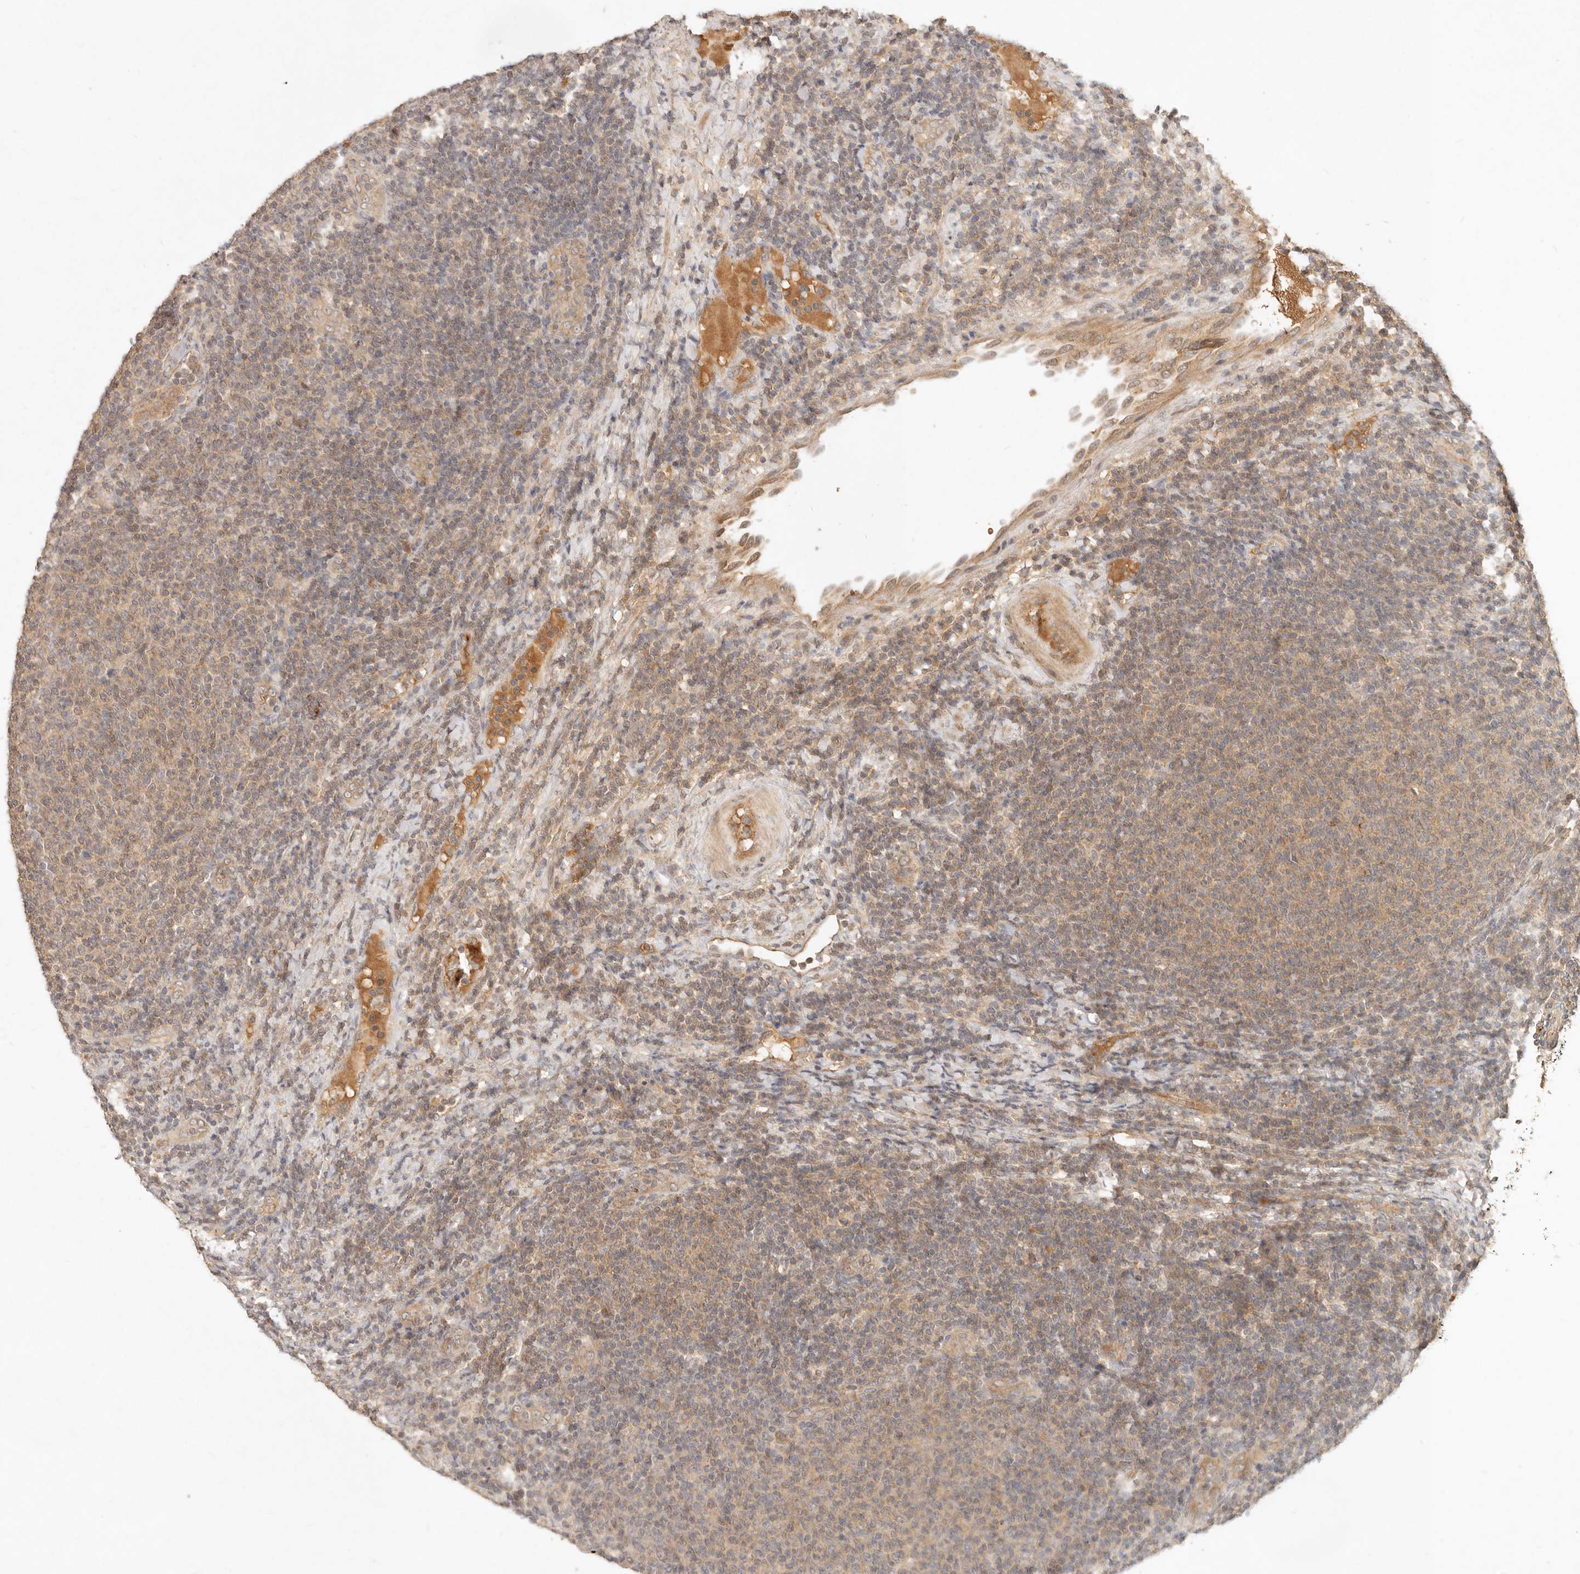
{"staining": {"intensity": "weak", "quantity": "25%-75%", "location": "cytoplasmic/membranous"}, "tissue": "lymphoma", "cell_type": "Tumor cells", "image_type": "cancer", "snomed": [{"axis": "morphology", "description": "Malignant lymphoma, non-Hodgkin's type, Low grade"}, {"axis": "topography", "description": "Lymph node"}], "caption": "Immunohistochemical staining of human lymphoma exhibits weak cytoplasmic/membranous protein expression in approximately 25%-75% of tumor cells. Nuclei are stained in blue.", "gene": "FREM2", "patient": {"sex": "male", "age": 66}}